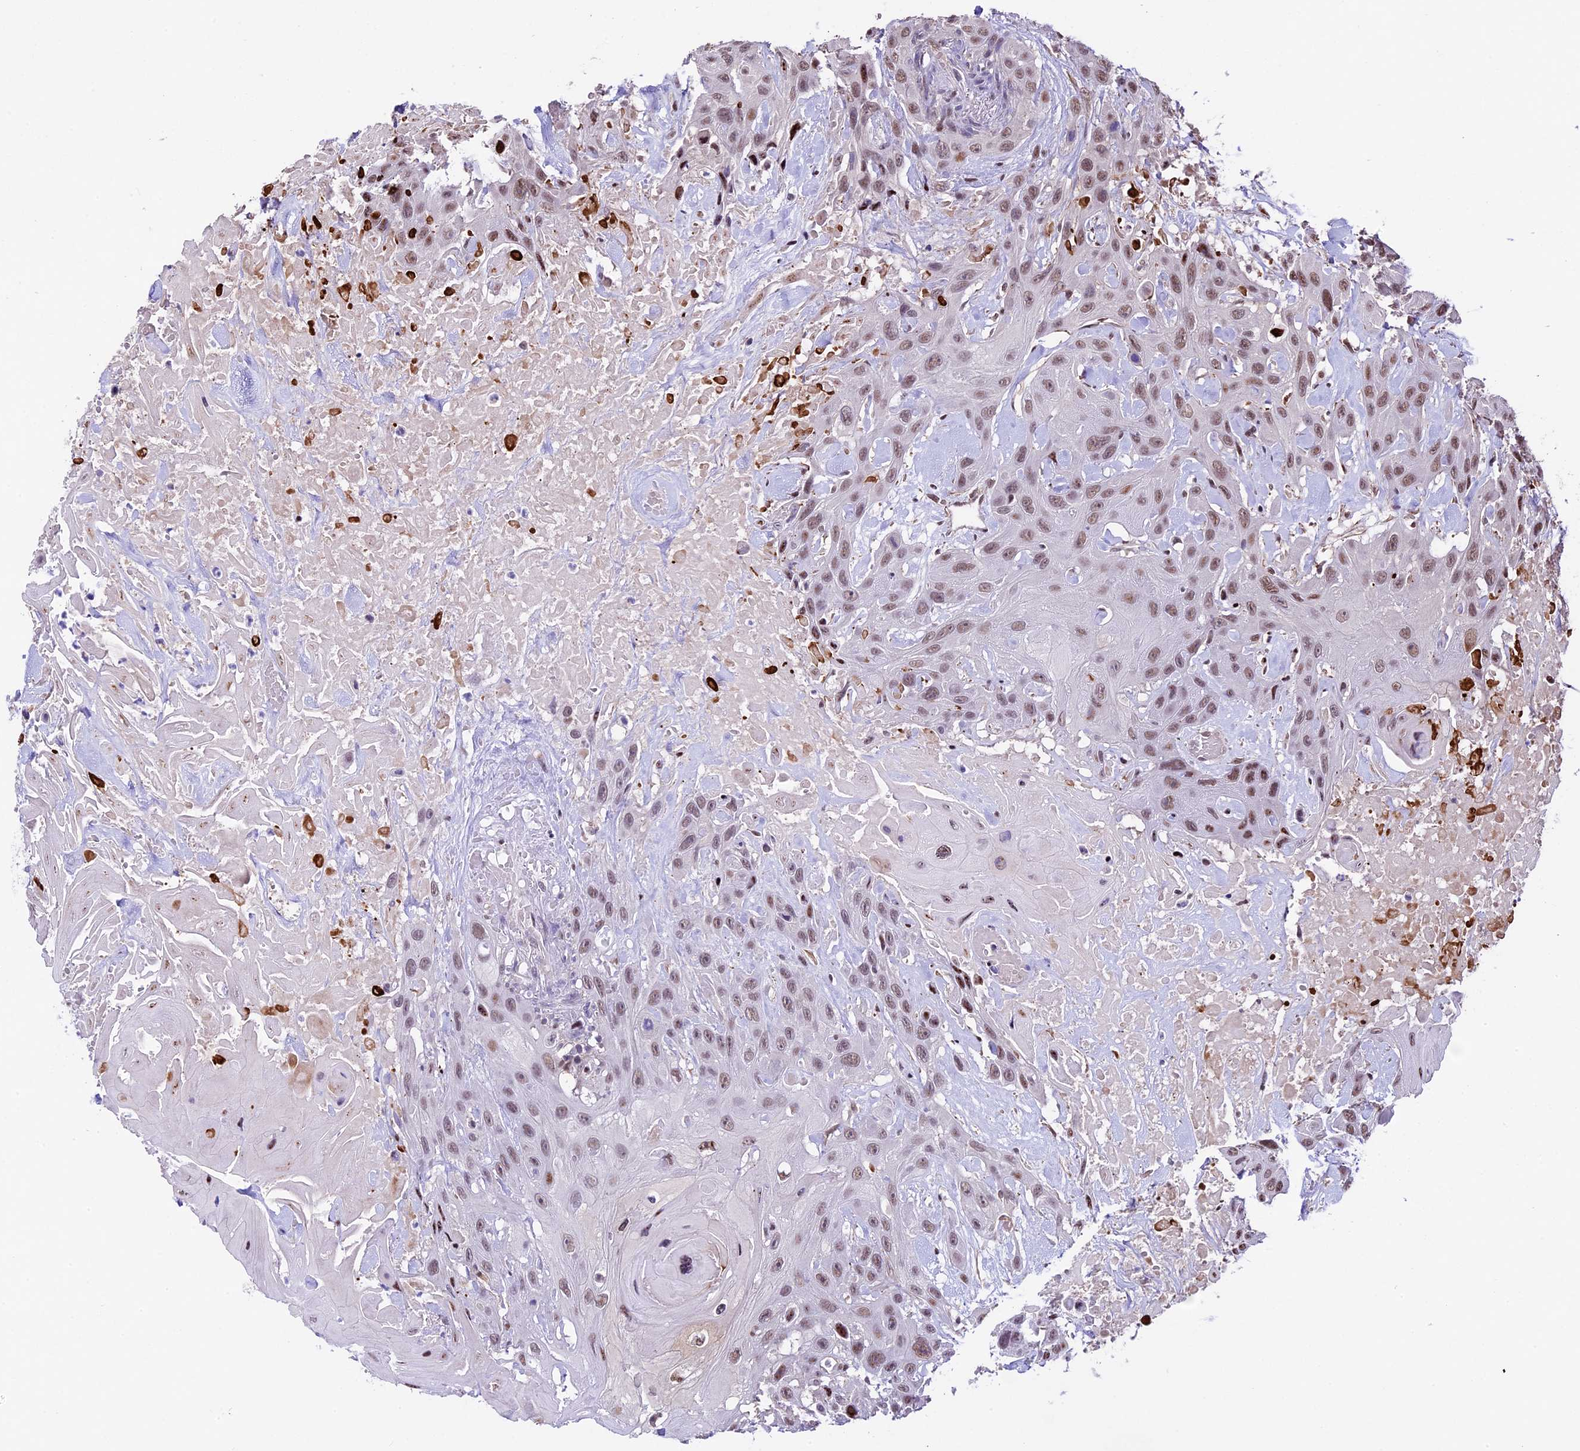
{"staining": {"intensity": "weak", "quantity": ">75%", "location": "nuclear"}, "tissue": "head and neck cancer", "cell_type": "Tumor cells", "image_type": "cancer", "snomed": [{"axis": "morphology", "description": "Squamous cell carcinoma, NOS"}, {"axis": "topography", "description": "Head-Neck"}], "caption": "Human squamous cell carcinoma (head and neck) stained for a protein (brown) reveals weak nuclear positive staining in approximately >75% of tumor cells.", "gene": "TCP11L2", "patient": {"sex": "male", "age": 81}}